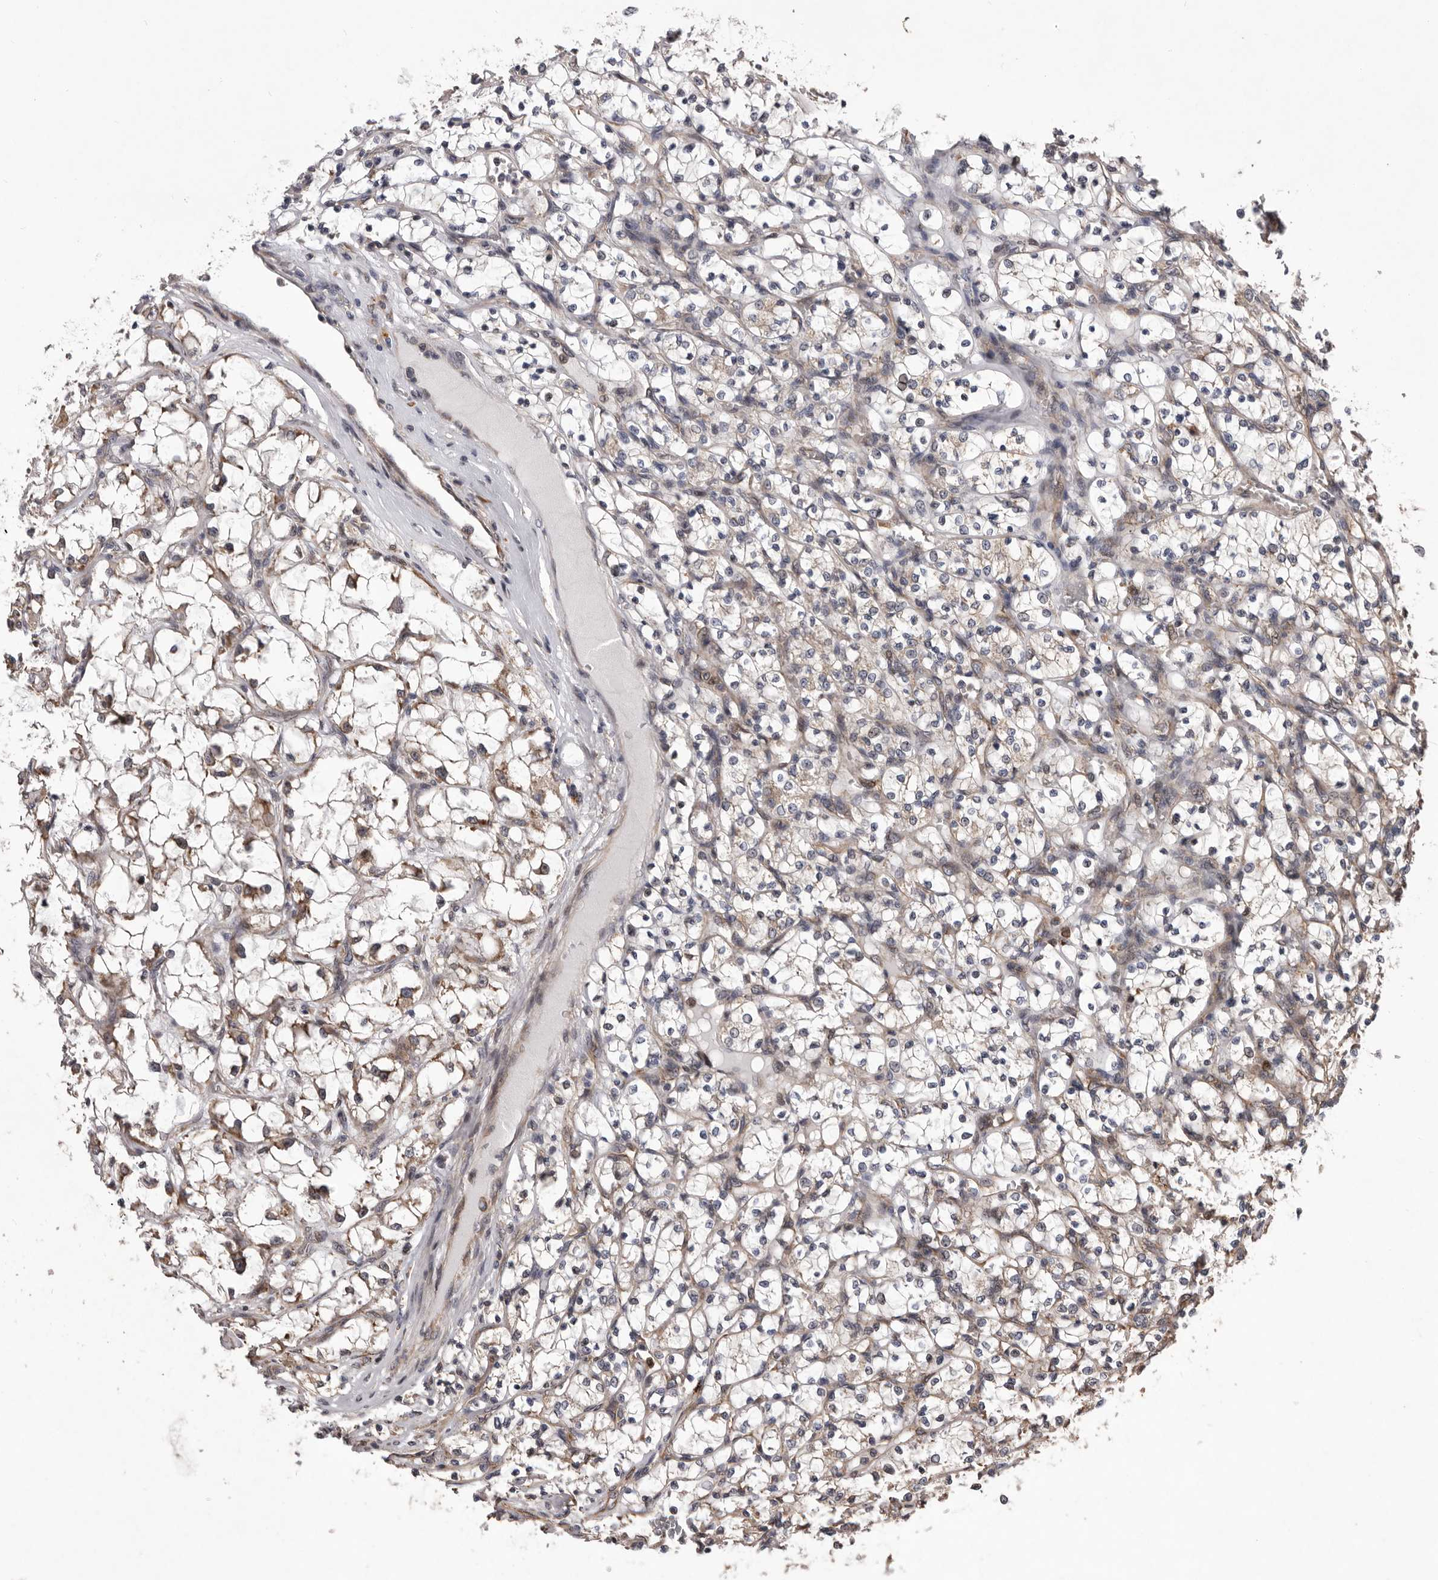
{"staining": {"intensity": "negative", "quantity": "none", "location": "none"}, "tissue": "renal cancer", "cell_type": "Tumor cells", "image_type": "cancer", "snomed": [{"axis": "morphology", "description": "Adenocarcinoma, NOS"}, {"axis": "topography", "description": "Kidney"}], "caption": "Tumor cells are negative for brown protein staining in renal adenocarcinoma. Nuclei are stained in blue.", "gene": "GADD45B", "patient": {"sex": "female", "age": 69}}